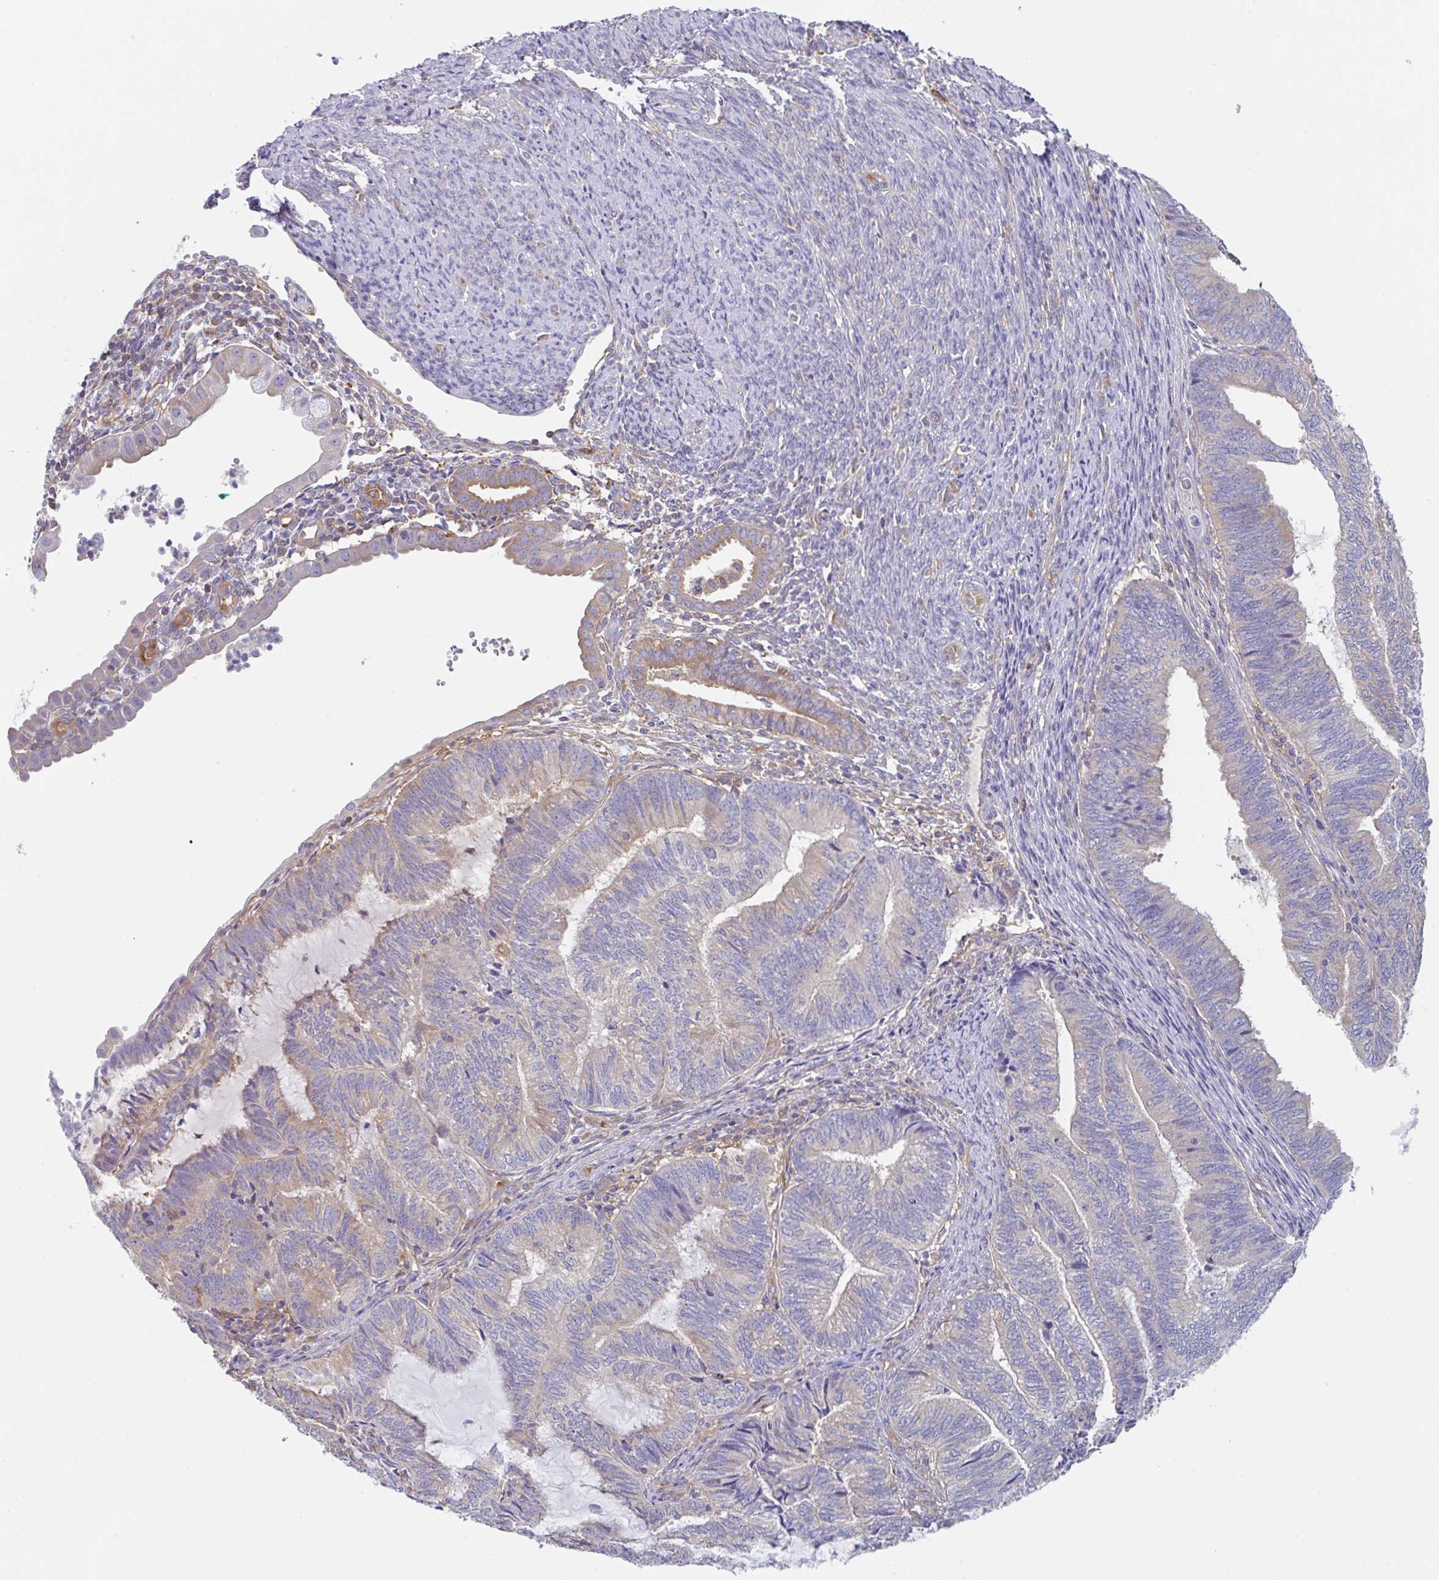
{"staining": {"intensity": "weak", "quantity": "<25%", "location": "cytoplasmic/membranous"}, "tissue": "endometrial cancer", "cell_type": "Tumor cells", "image_type": "cancer", "snomed": [{"axis": "morphology", "description": "Adenocarcinoma, NOS"}, {"axis": "topography", "description": "Uterus"}, {"axis": "topography", "description": "Endometrium"}], "caption": "The photomicrograph shows no significant positivity in tumor cells of endometrial cancer (adenocarcinoma).", "gene": "AMPD2", "patient": {"sex": "female", "age": 70}}